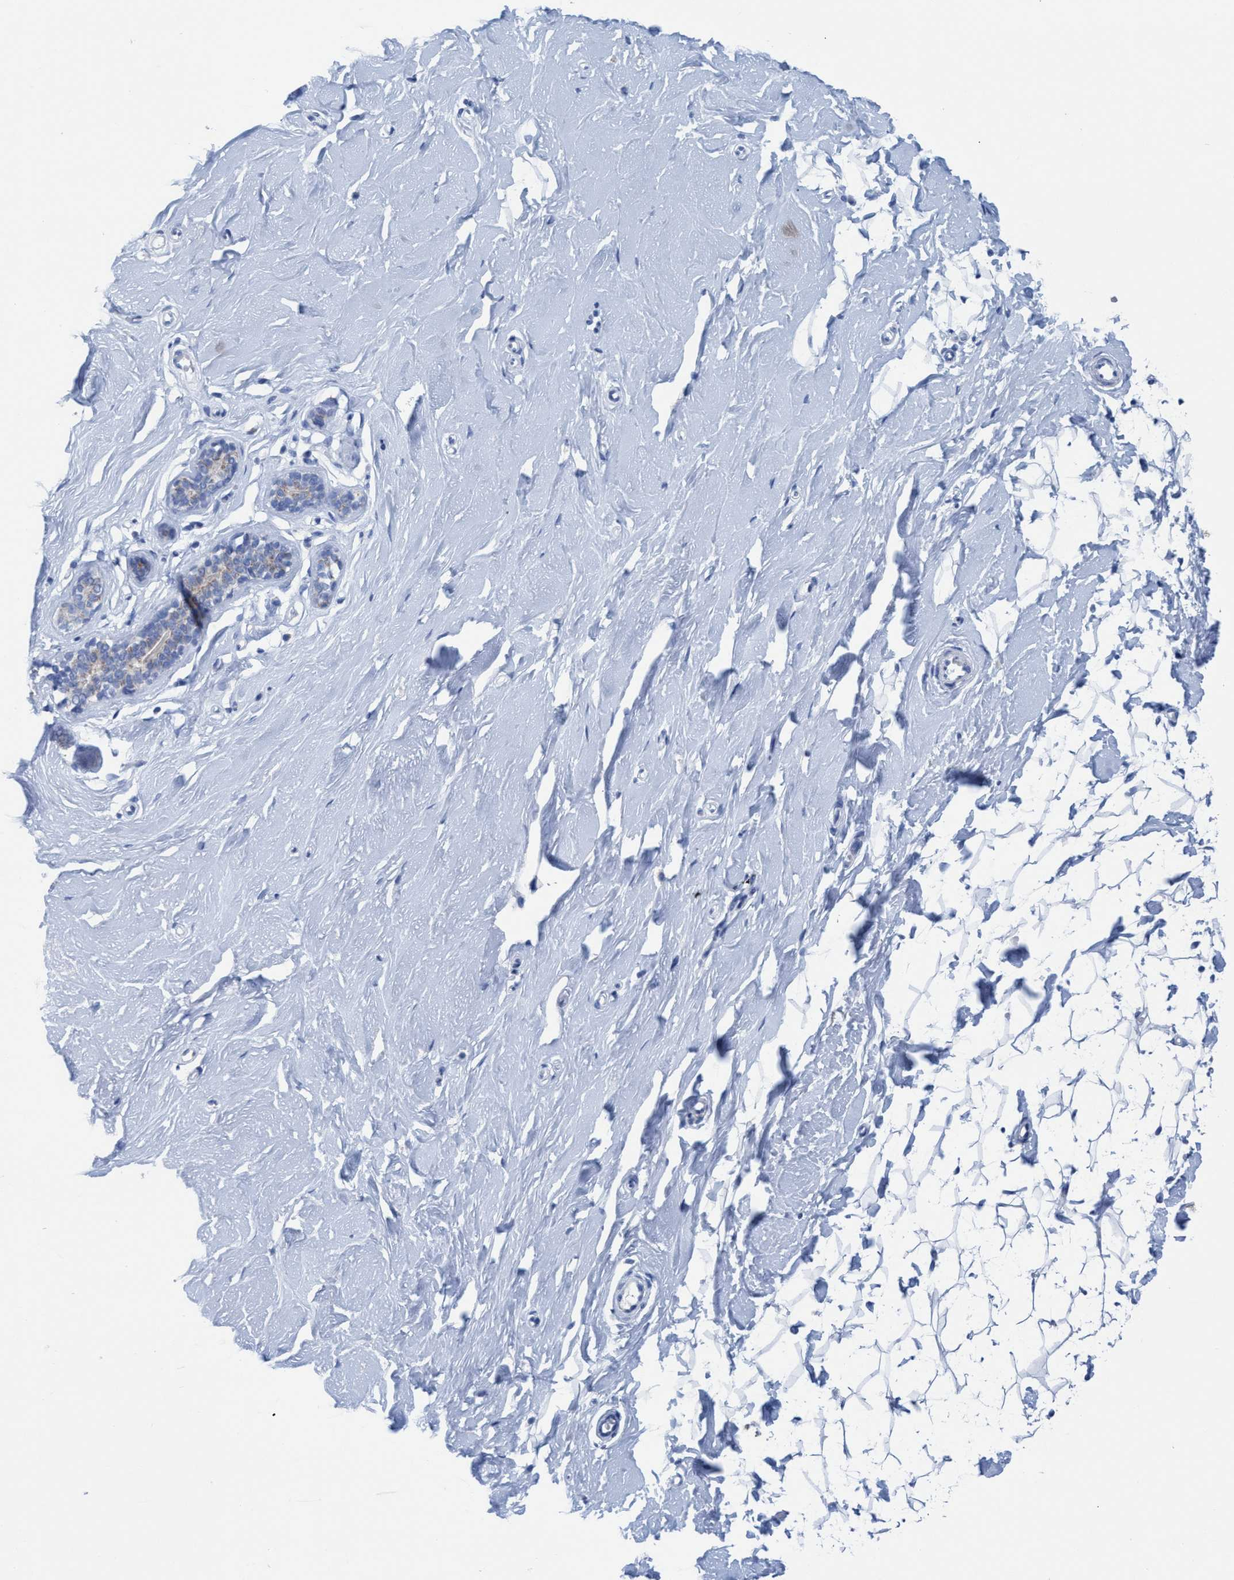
{"staining": {"intensity": "negative", "quantity": "none", "location": "none"}, "tissue": "breast", "cell_type": "Adipocytes", "image_type": "normal", "snomed": [{"axis": "morphology", "description": "Normal tissue, NOS"}, {"axis": "topography", "description": "Breast"}], "caption": "Micrograph shows no significant protein positivity in adipocytes of normal breast.", "gene": "GGA3", "patient": {"sex": "female", "age": 23}}